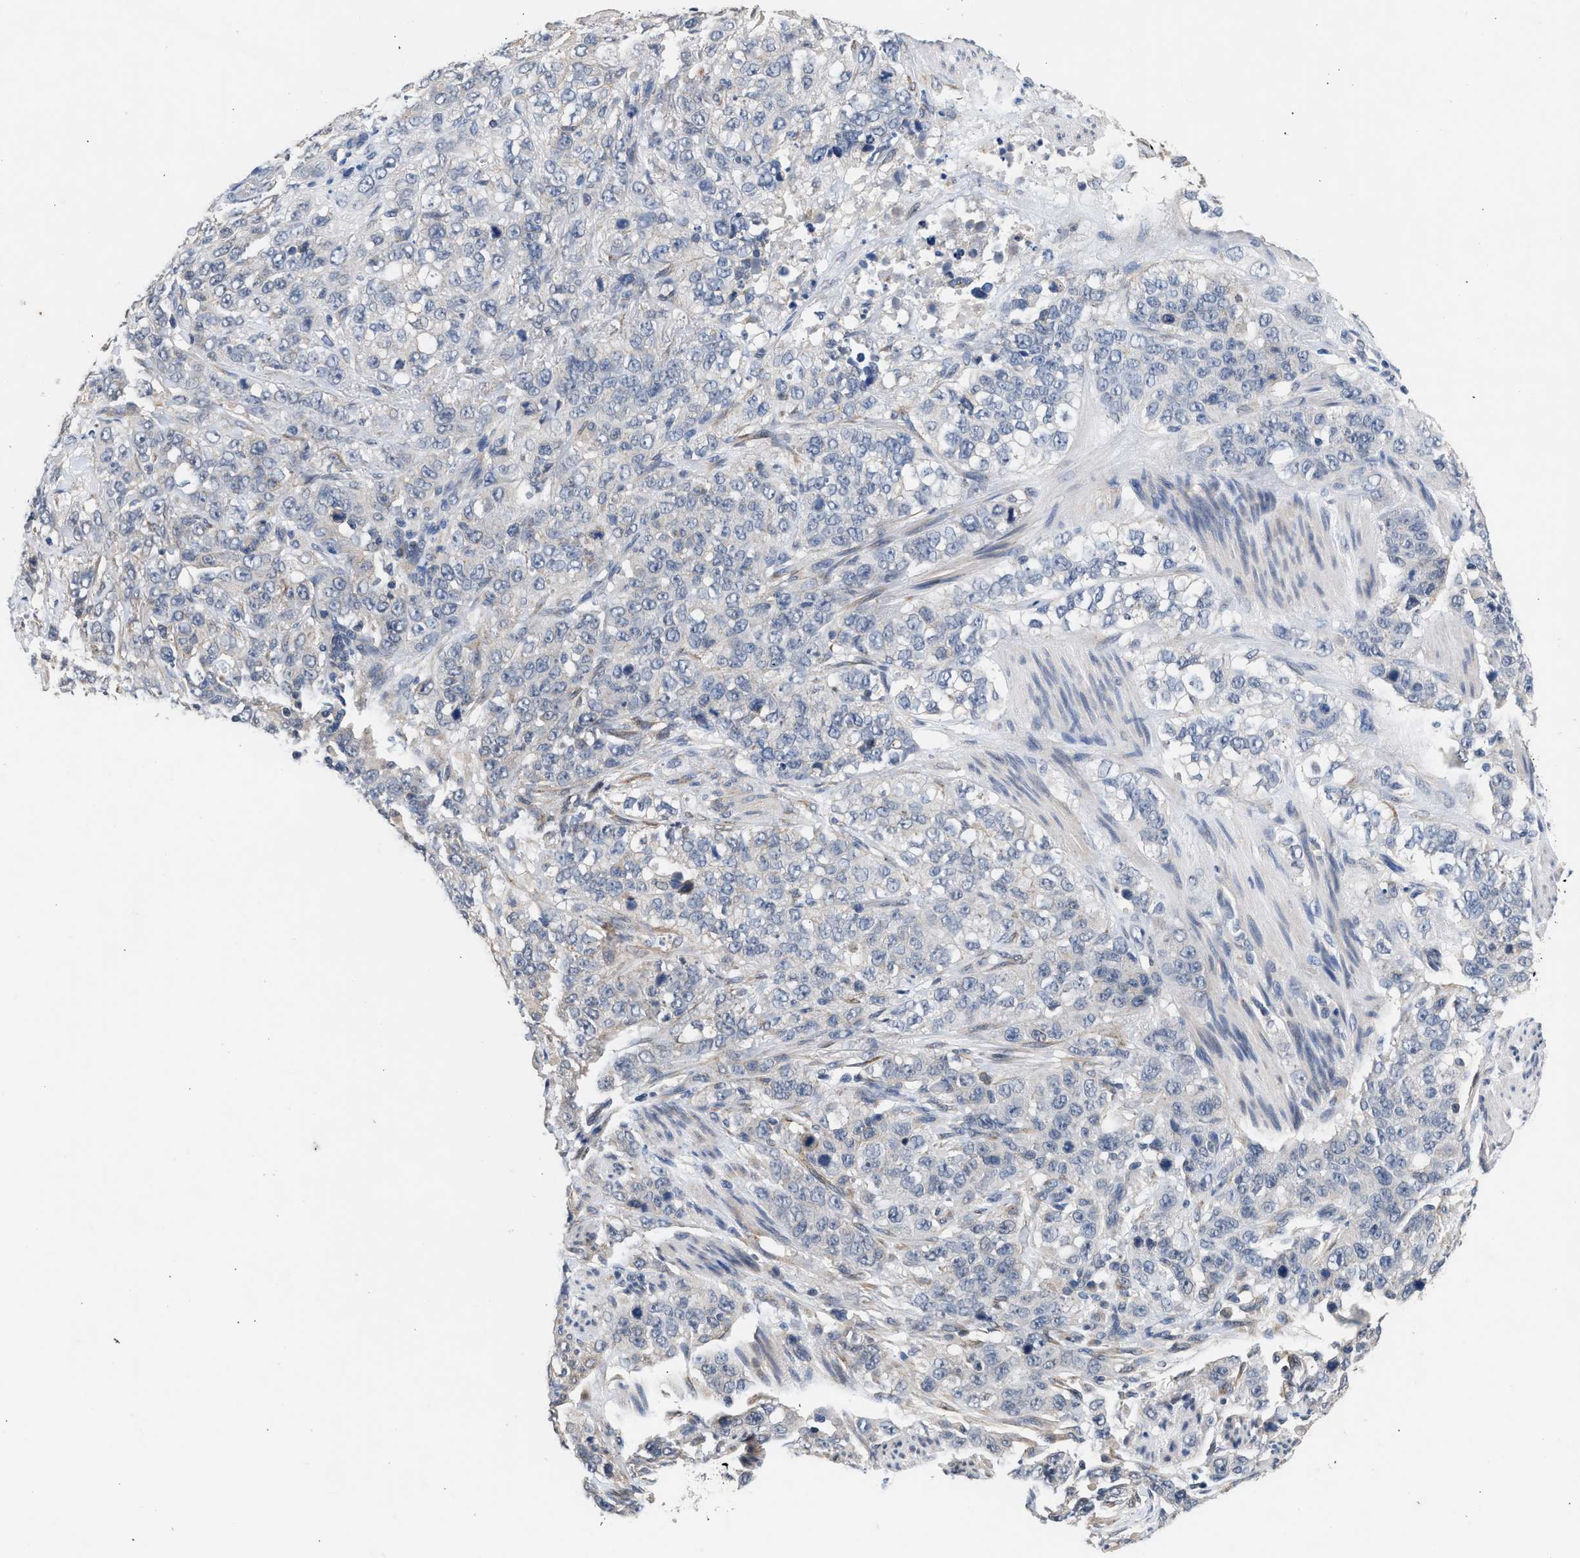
{"staining": {"intensity": "negative", "quantity": "none", "location": "none"}, "tissue": "stomach cancer", "cell_type": "Tumor cells", "image_type": "cancer", "snomed": [{"axis": "morphology", "description": "Adenocarcinoma, NOS"}, {"axis": "topography", "description": "Stomach"}], "caption": "Immunohistochemistry of human stomach cancer exhibits no expression in tumor cells.", "gene": "CSF3R", "patient": {"sex": "male", "age": 48}}